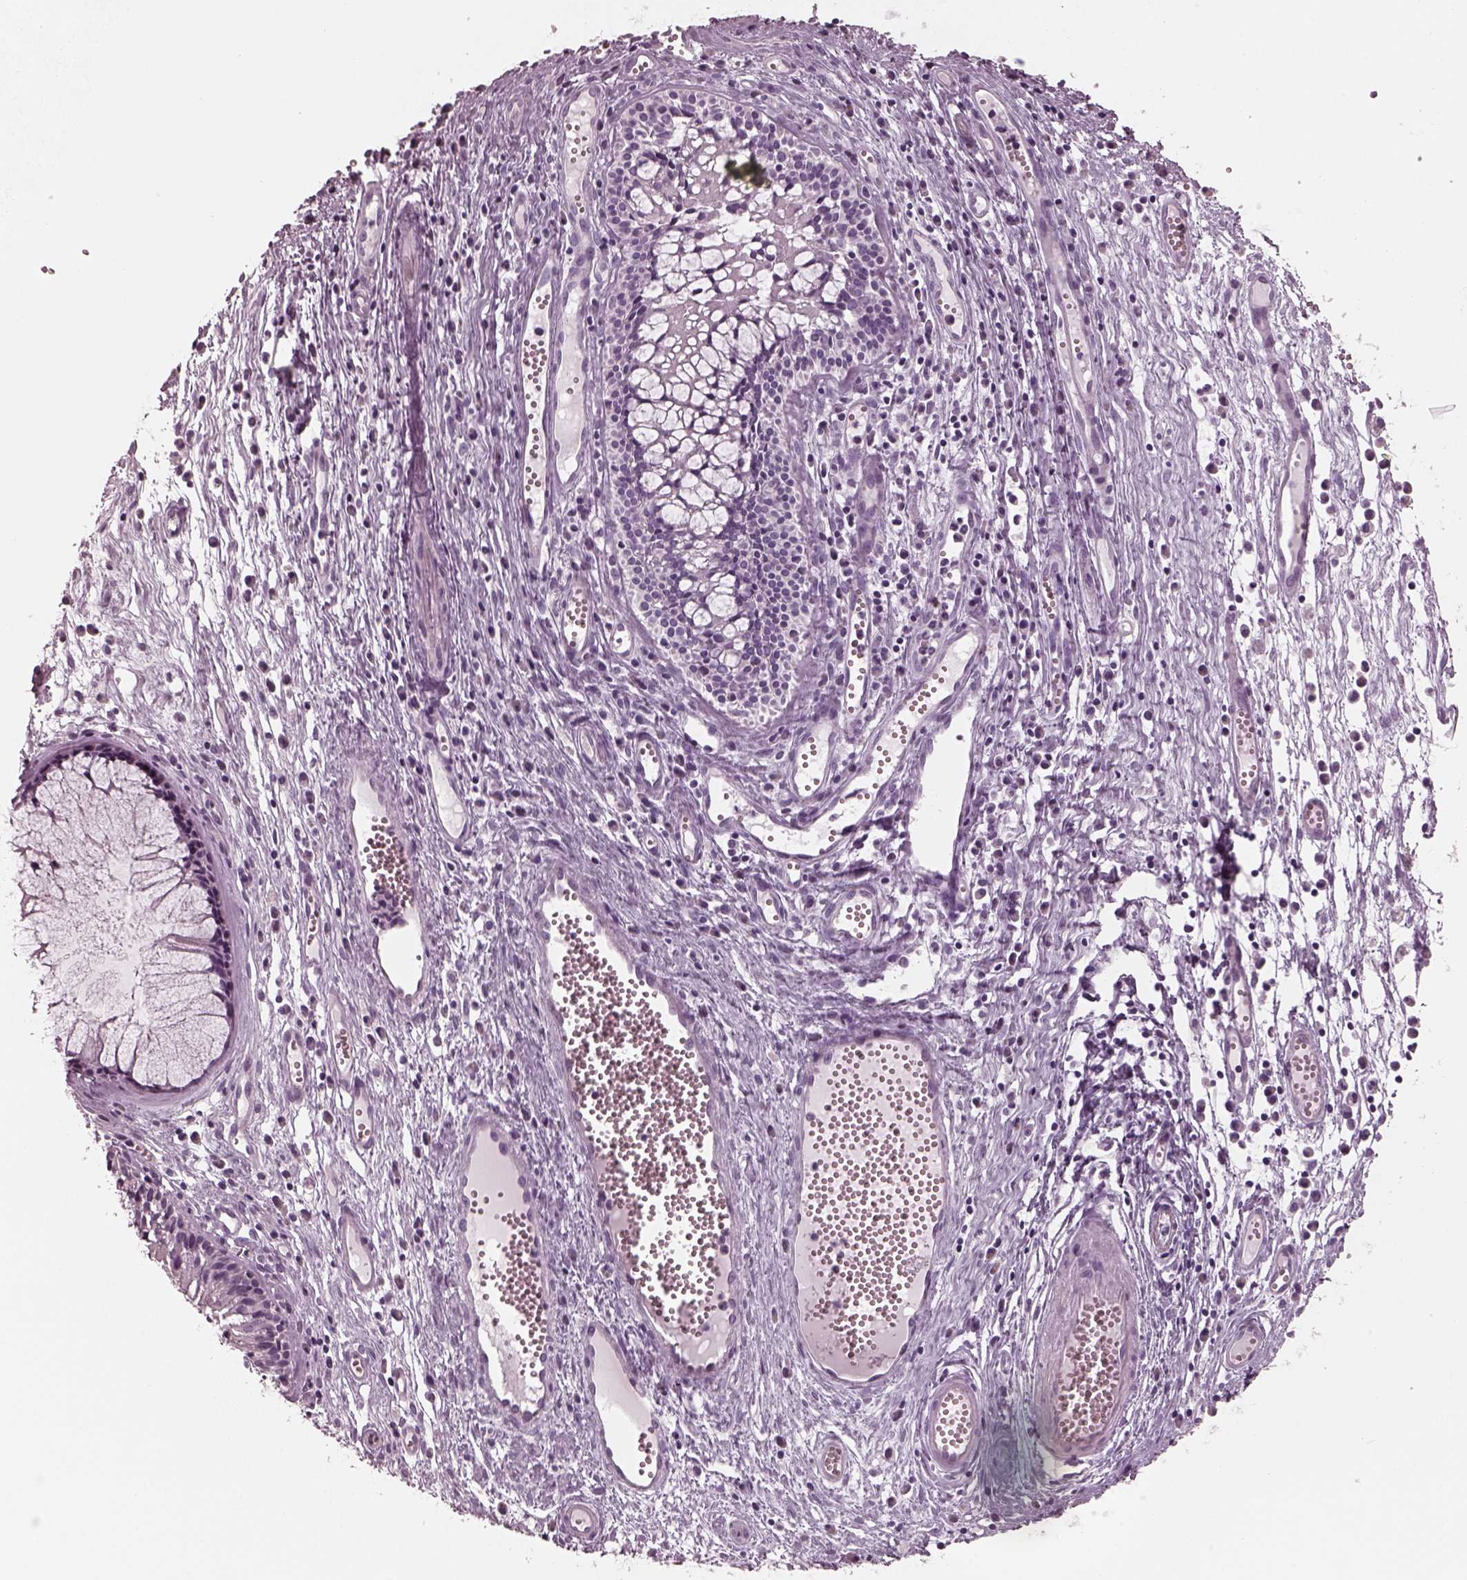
{"staining": {"intensity": "negative", "quantity": "none", "location": "none"}, "tissue": "nasopharynx", "cell_type": "Respiratory epithelial cells", "image_type": "normal", "snomed": [{"axis": "morphology", "description": "Normal tissue, NOS"}, {"axis": "topography", "description": "Nasopharynx"}], "caption": "Human nasopharynx stained for a protein using IHC shows no positivity in respiratory epithelial cells.", "gene": "RCVRN", "patient": {"sex": "male", "age": 31}}